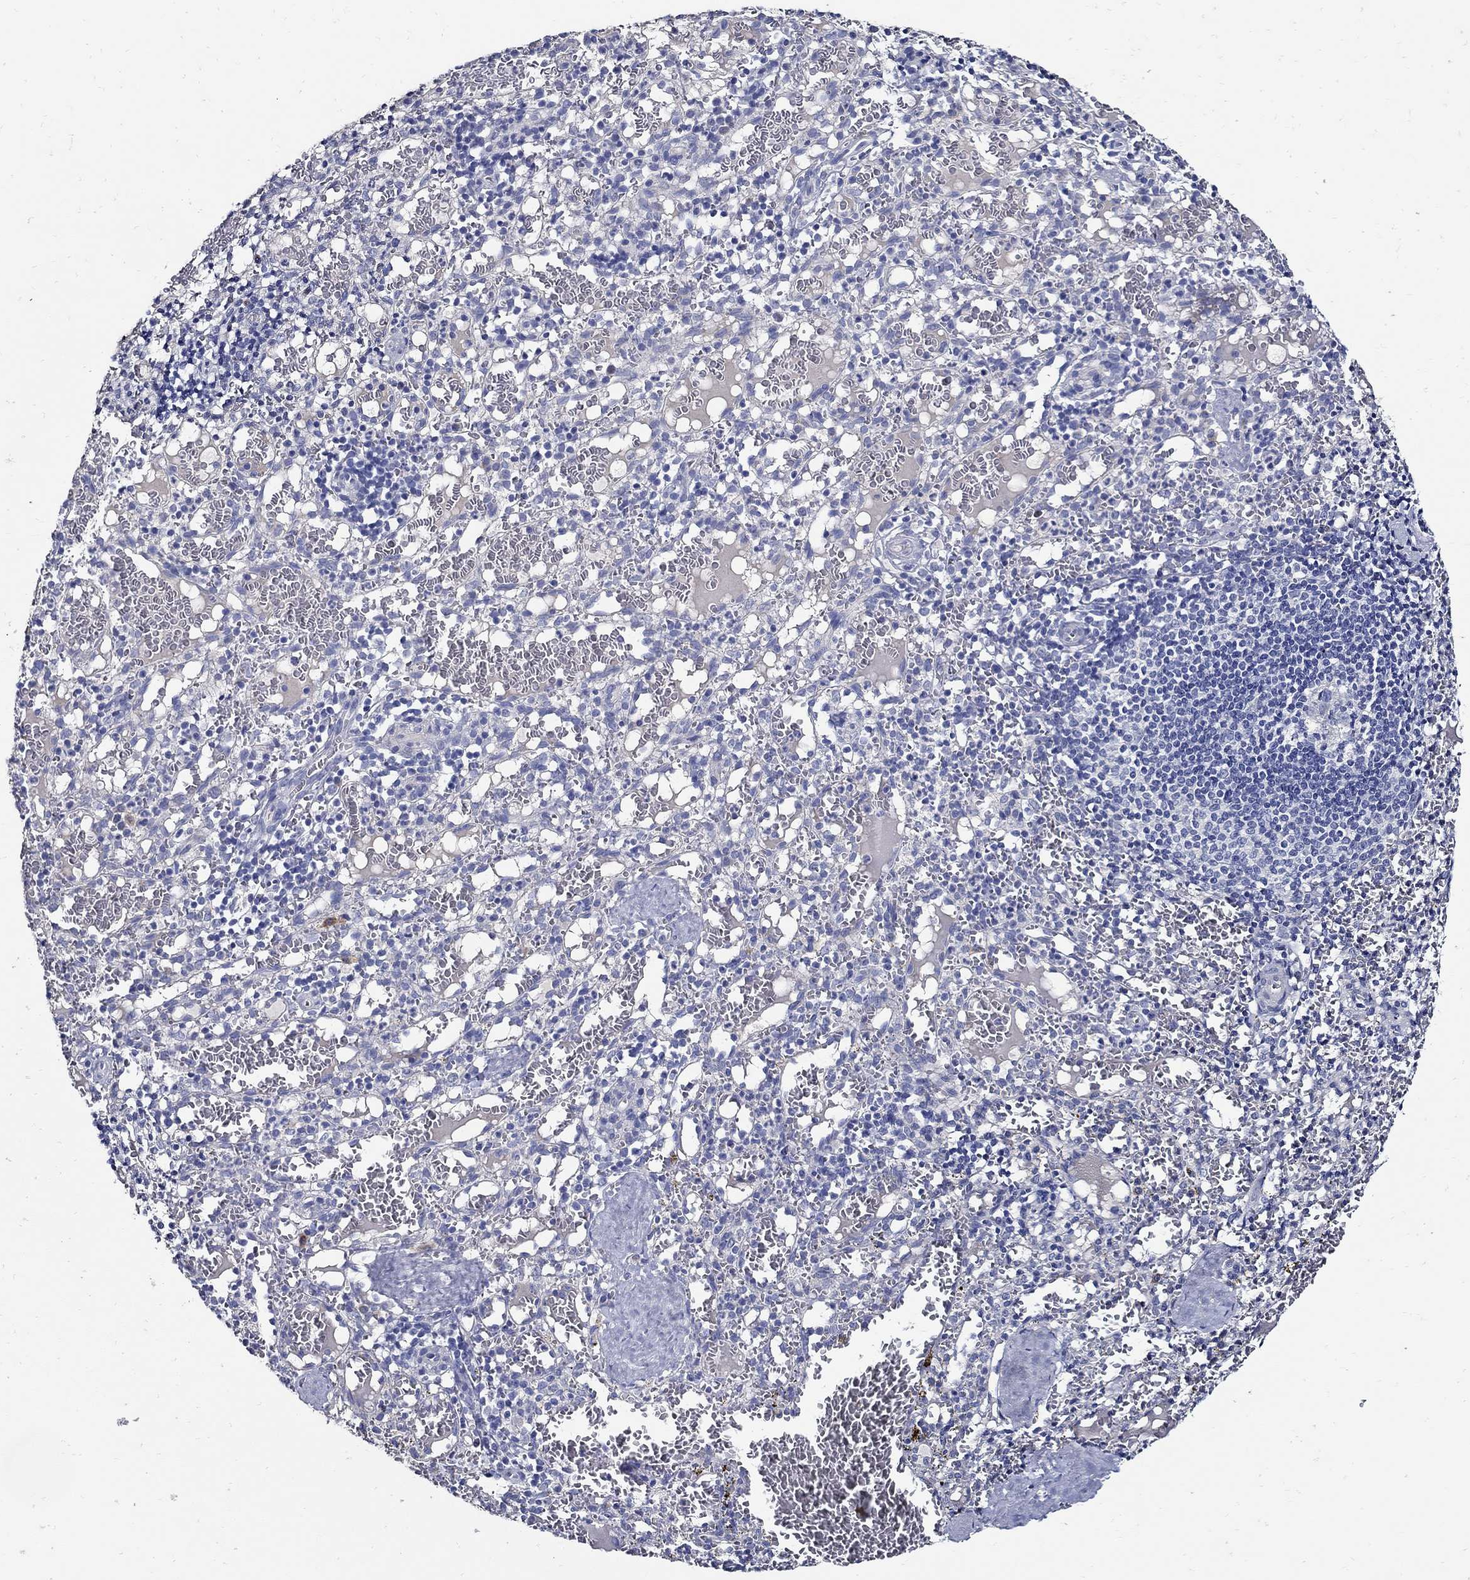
{"staining": {"intensity": "negative", "quantity": "none", "location": "none"}, "tissue": "spleen", "cell_type": "Cells in red pulp", "image_type": "normal", "snomed": [{"axis": "morphology", "description": "Normal tissue, NOS"}, {"axis": "topography", "description": "Spleen"}], "caption": "DAB (3,3'-diaminobenzidine) immunohistochemical staining of normal spleen exhibits no significant staining in cells in red pulp.", "gene": "PRX", "patient": {"sex": "male", "age": 11}}